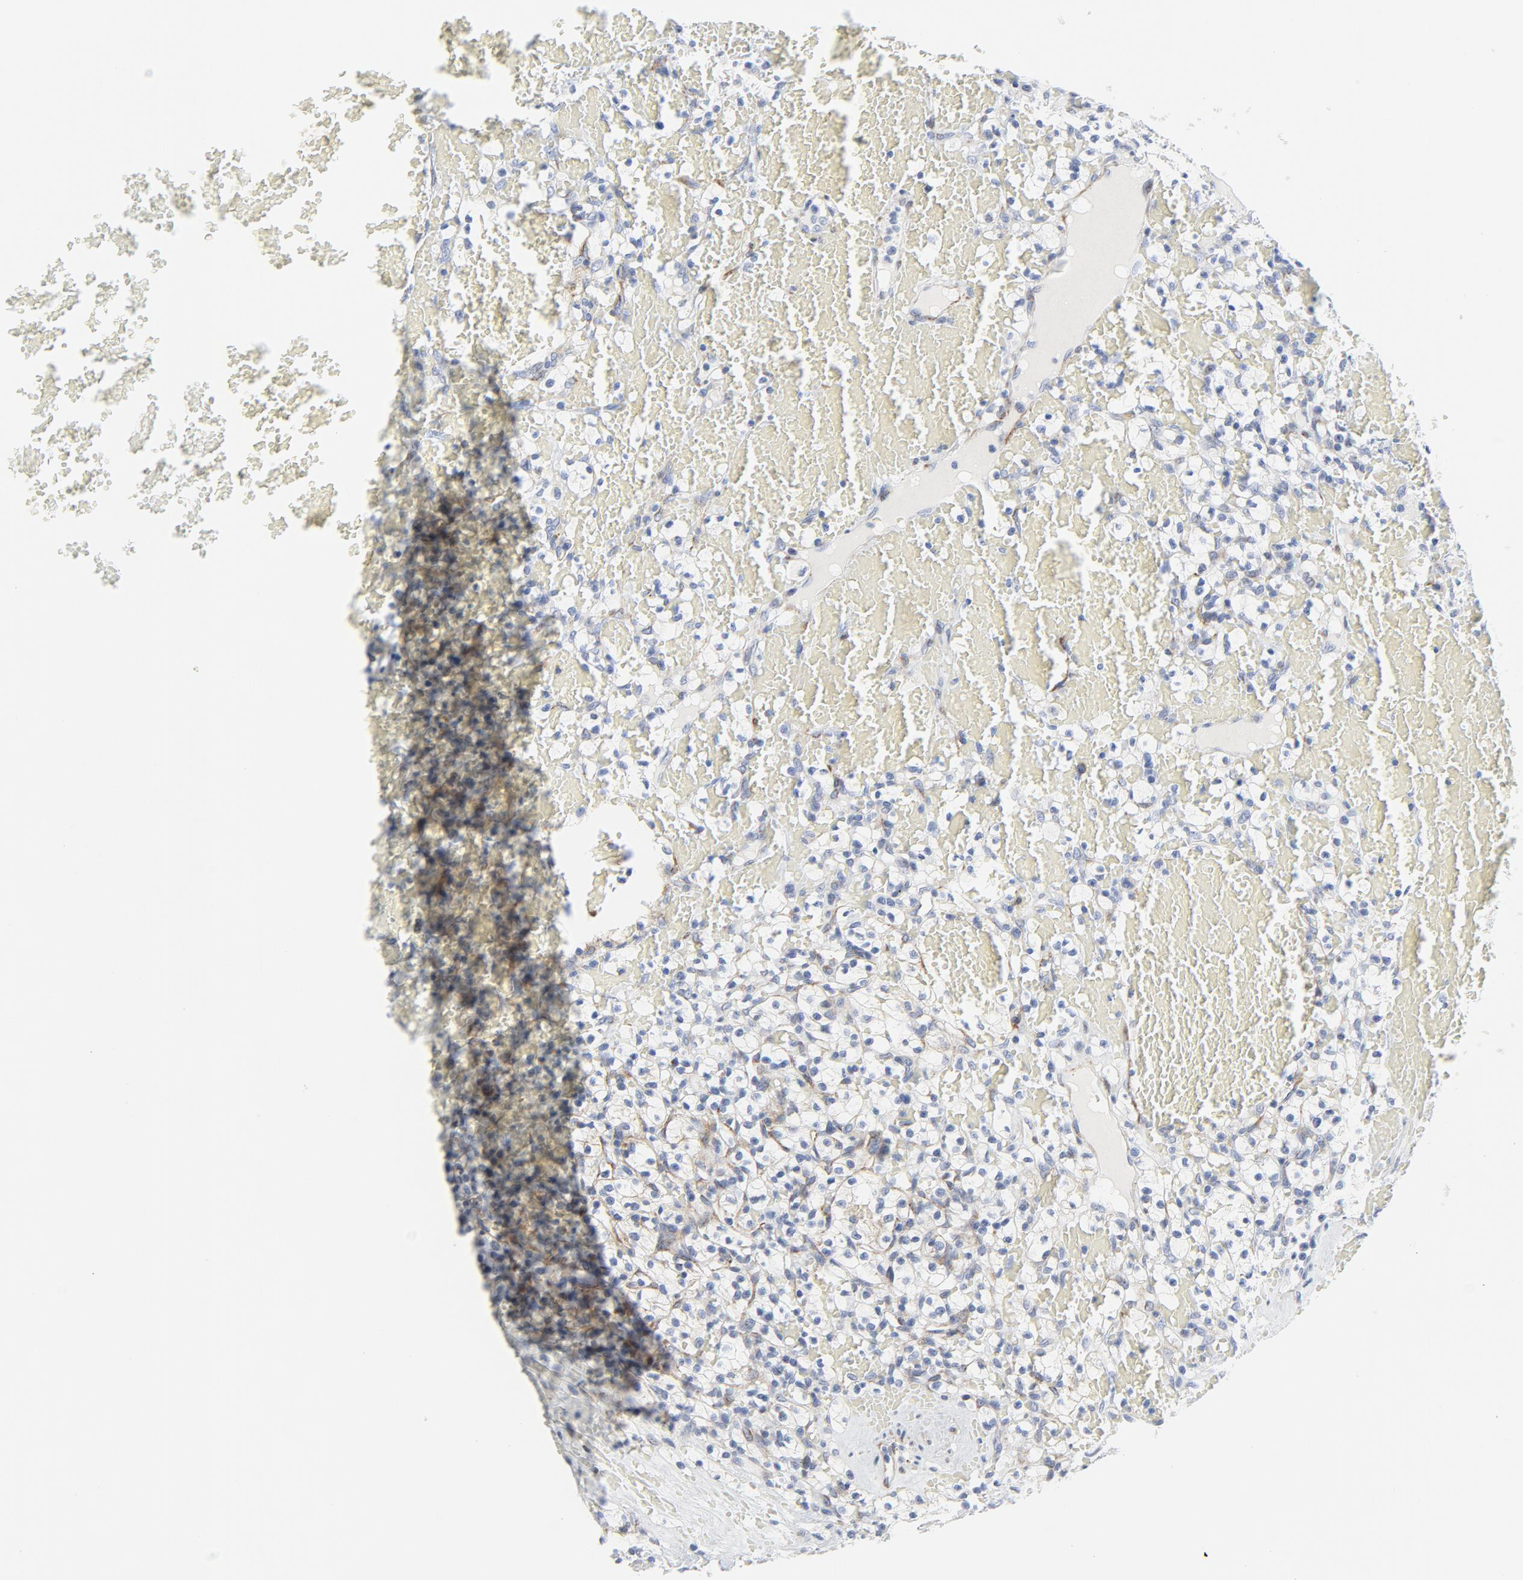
{"staining": {"intensity": "moderate", "quantity": "<25%", "location": "cytoplasmic/membranous"}, "tissue": "renal cancer", "cell_type": "Tumor cells", "image_type": "cancer", "snomed": [{"axis": "morphology", "description": "Adenocarcinoma, NOS"}, {"axis": "topography", "description": "Kidney"}], "caption": "Moderate cytoplasmic/membranous protein staining is seen in approximately <25% of tumor cells in adenocarcinoma (renal). (DAB = brown stain, brightfield microscopy at high magnification).", "gene": "TUBB1", "patient": {"sex": "female", "age": 60}}